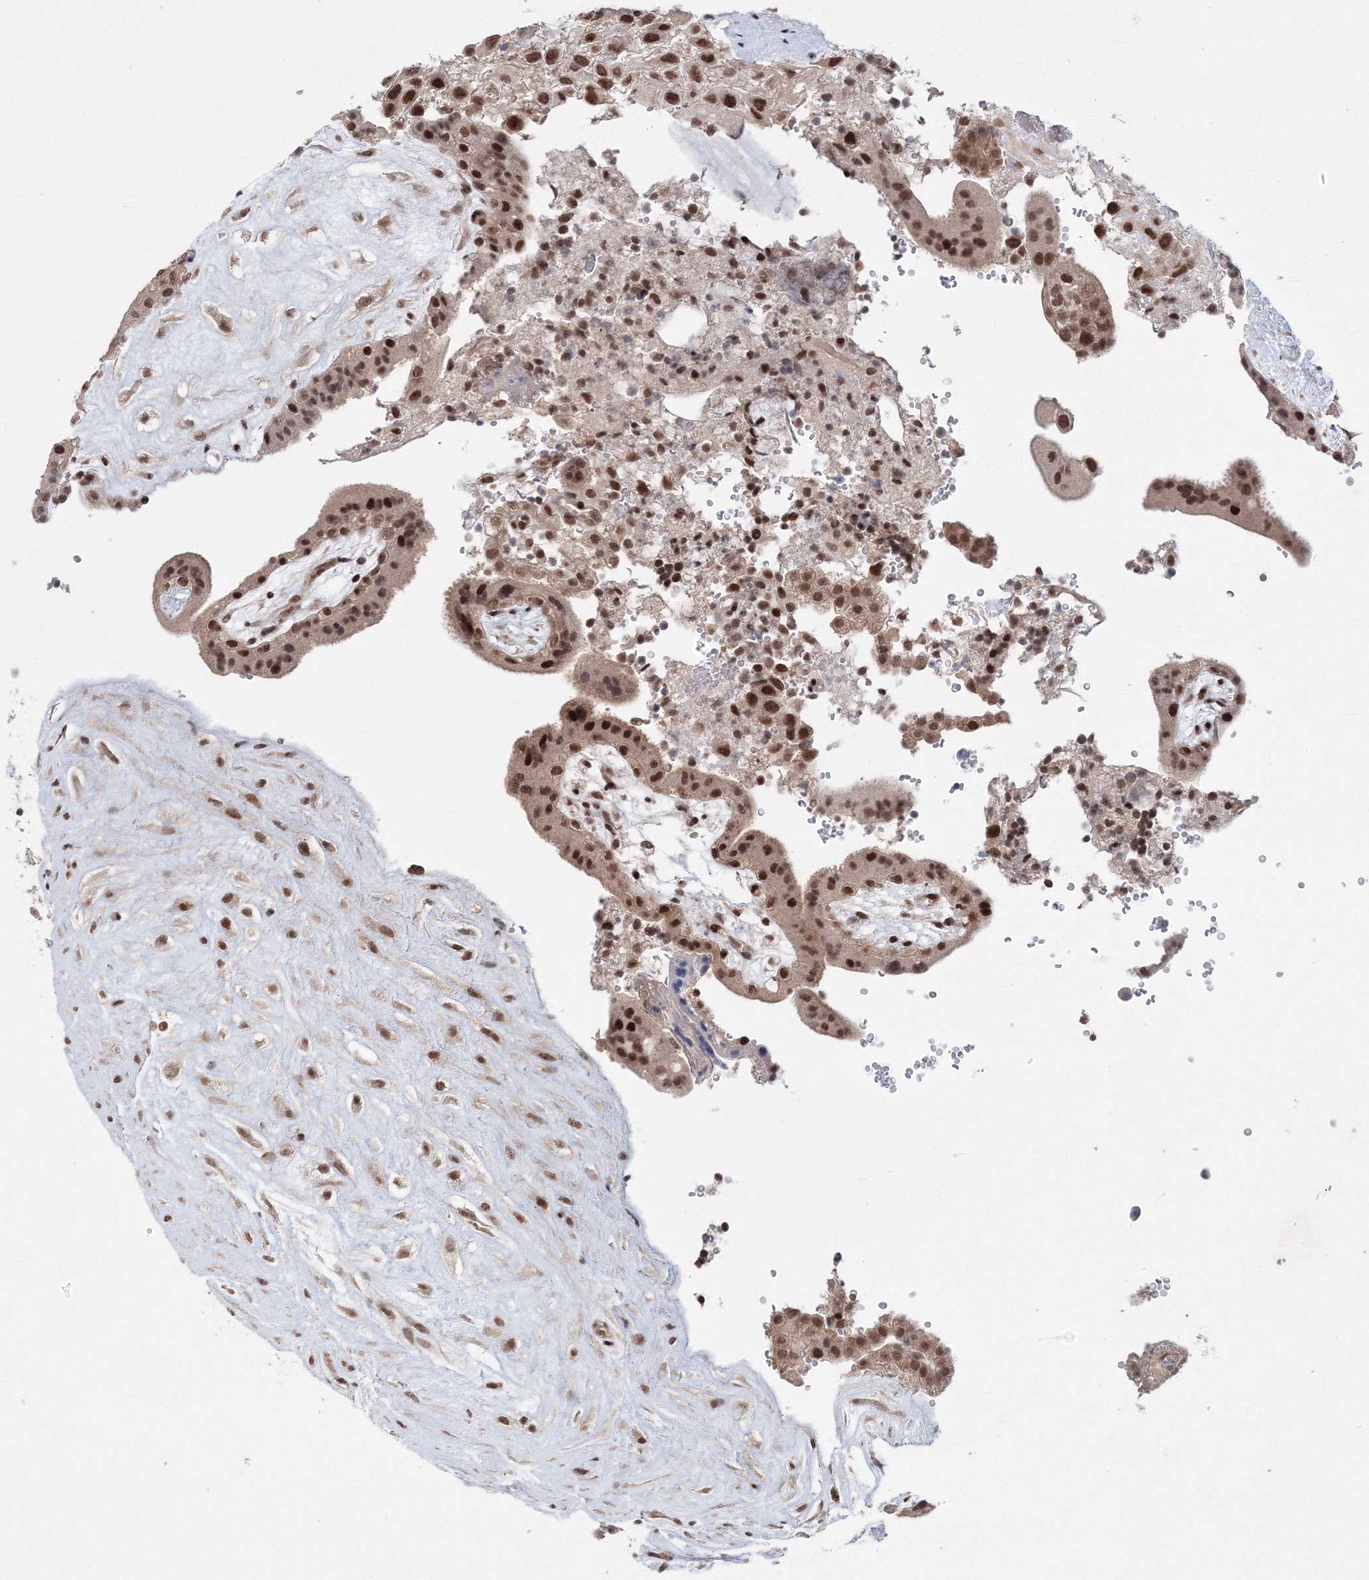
{"staining": {"intensity": "moderate", "quantity": ">75%", "location": "nuclear"}, "tissue": "placenta", "cell_type": "Trophoblastic cells", "image_type": "normal", "snomed": [{"axis": "morphology", "description": "Normal tissue, NOS"}, {"axis": "topography", "description": "Placenta"}], "caption": "Immunohistochemical staining of normal placenta displays medium levels of moderate nuclear positivity in approximately >75% of trophoblastic cells.", "gene": "NOA1", "patient": {"sex": "female", "age": 18}}